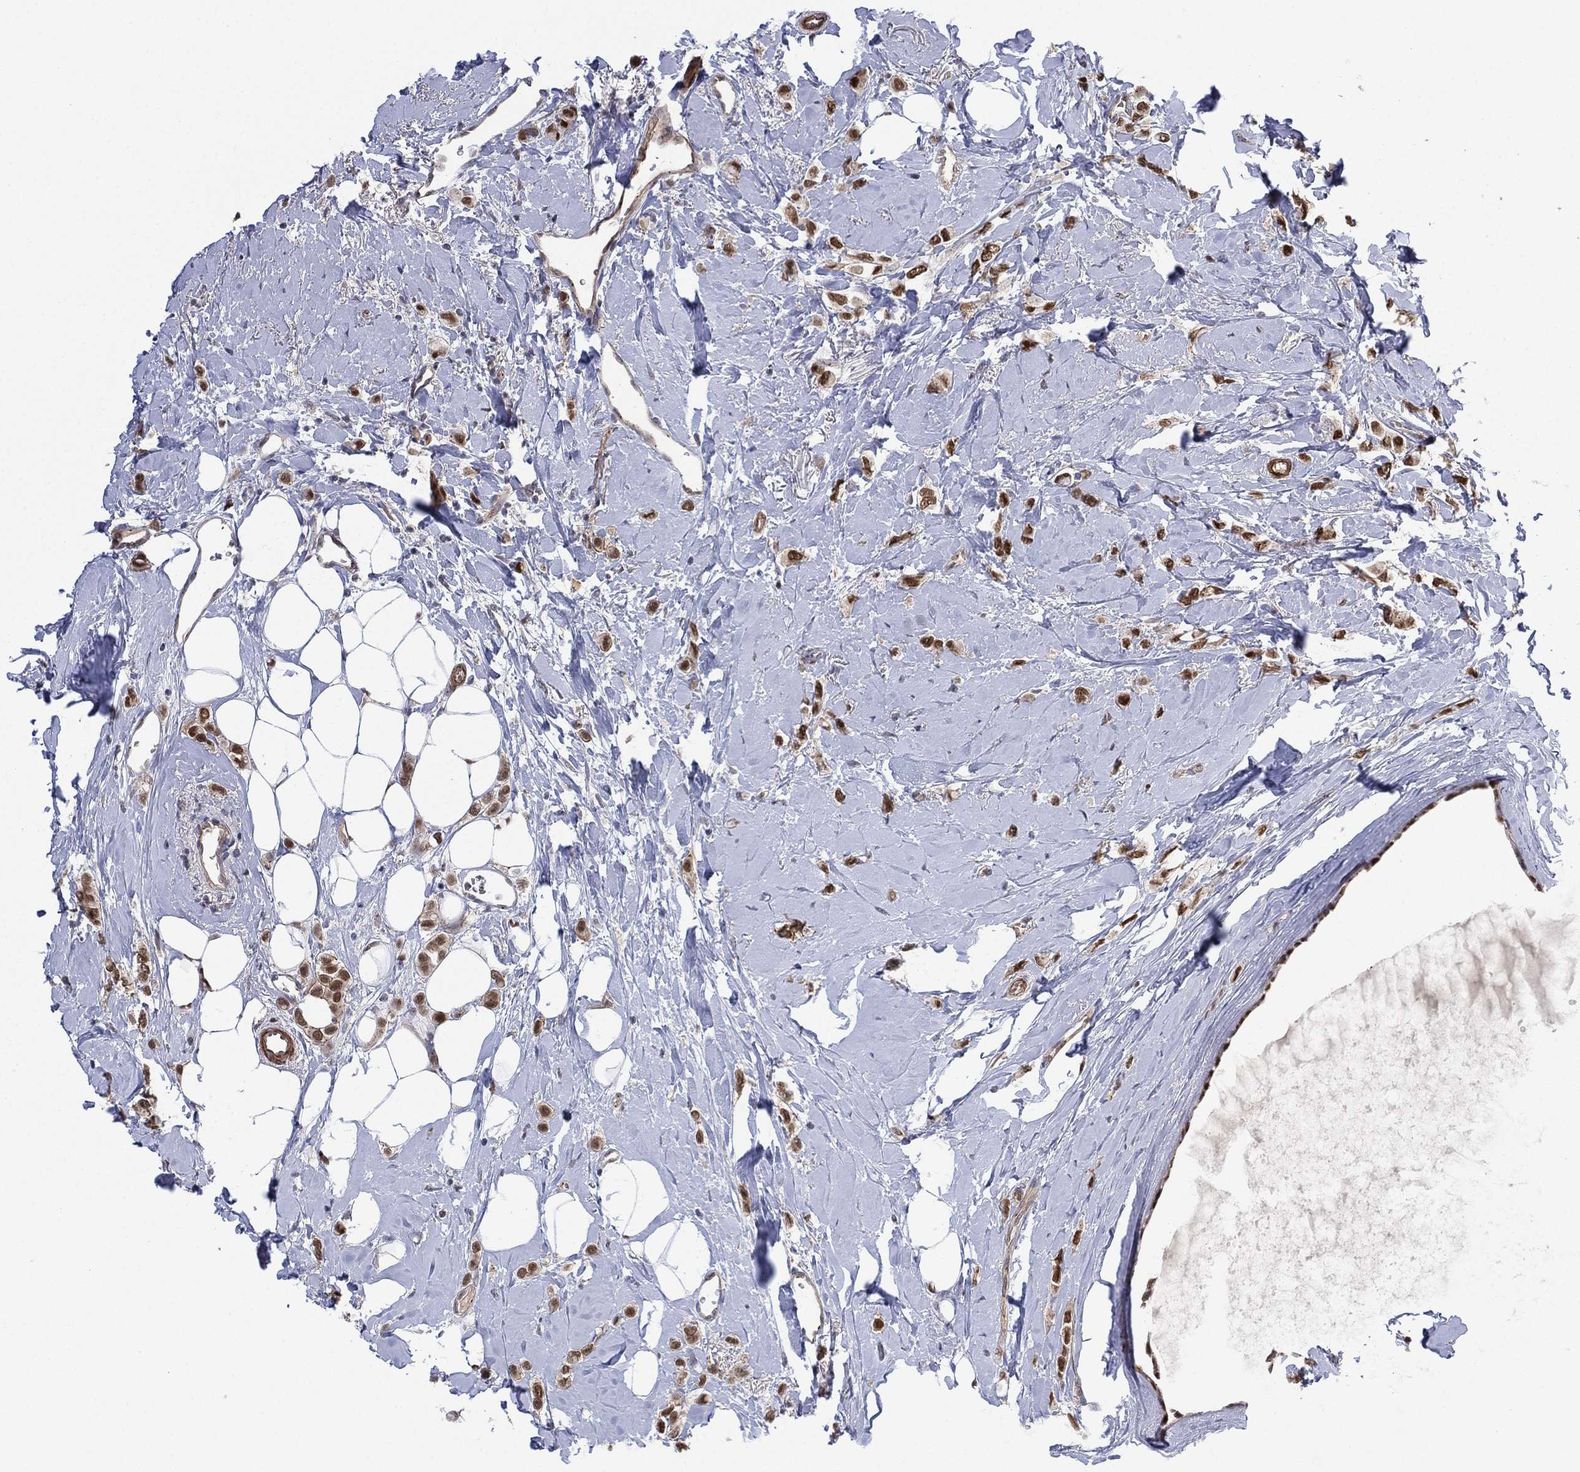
{"staining": {"intensity": "strong", "quantity": "25%-75%", "location": "nuclear"}, "tissue": "breast cancer", "cell_type": "Tumor cells", "image_type": "cancer", "snomed": [{"axis": "morphology", "description": "Lobular carcinoma"}, {"axis": "topography", "description": "Breast"}], "caption": "A high amount of strong nuclear staining is identified in approximately 25%-75% of tumor cells in breast cancer tissue. (DAB (3,3'-diaminobenzidine) IHC, brown staining for protein, blue staining for nuclei).", "gene": "GSE1", "patient": {"sex": "female", "age": 66}}